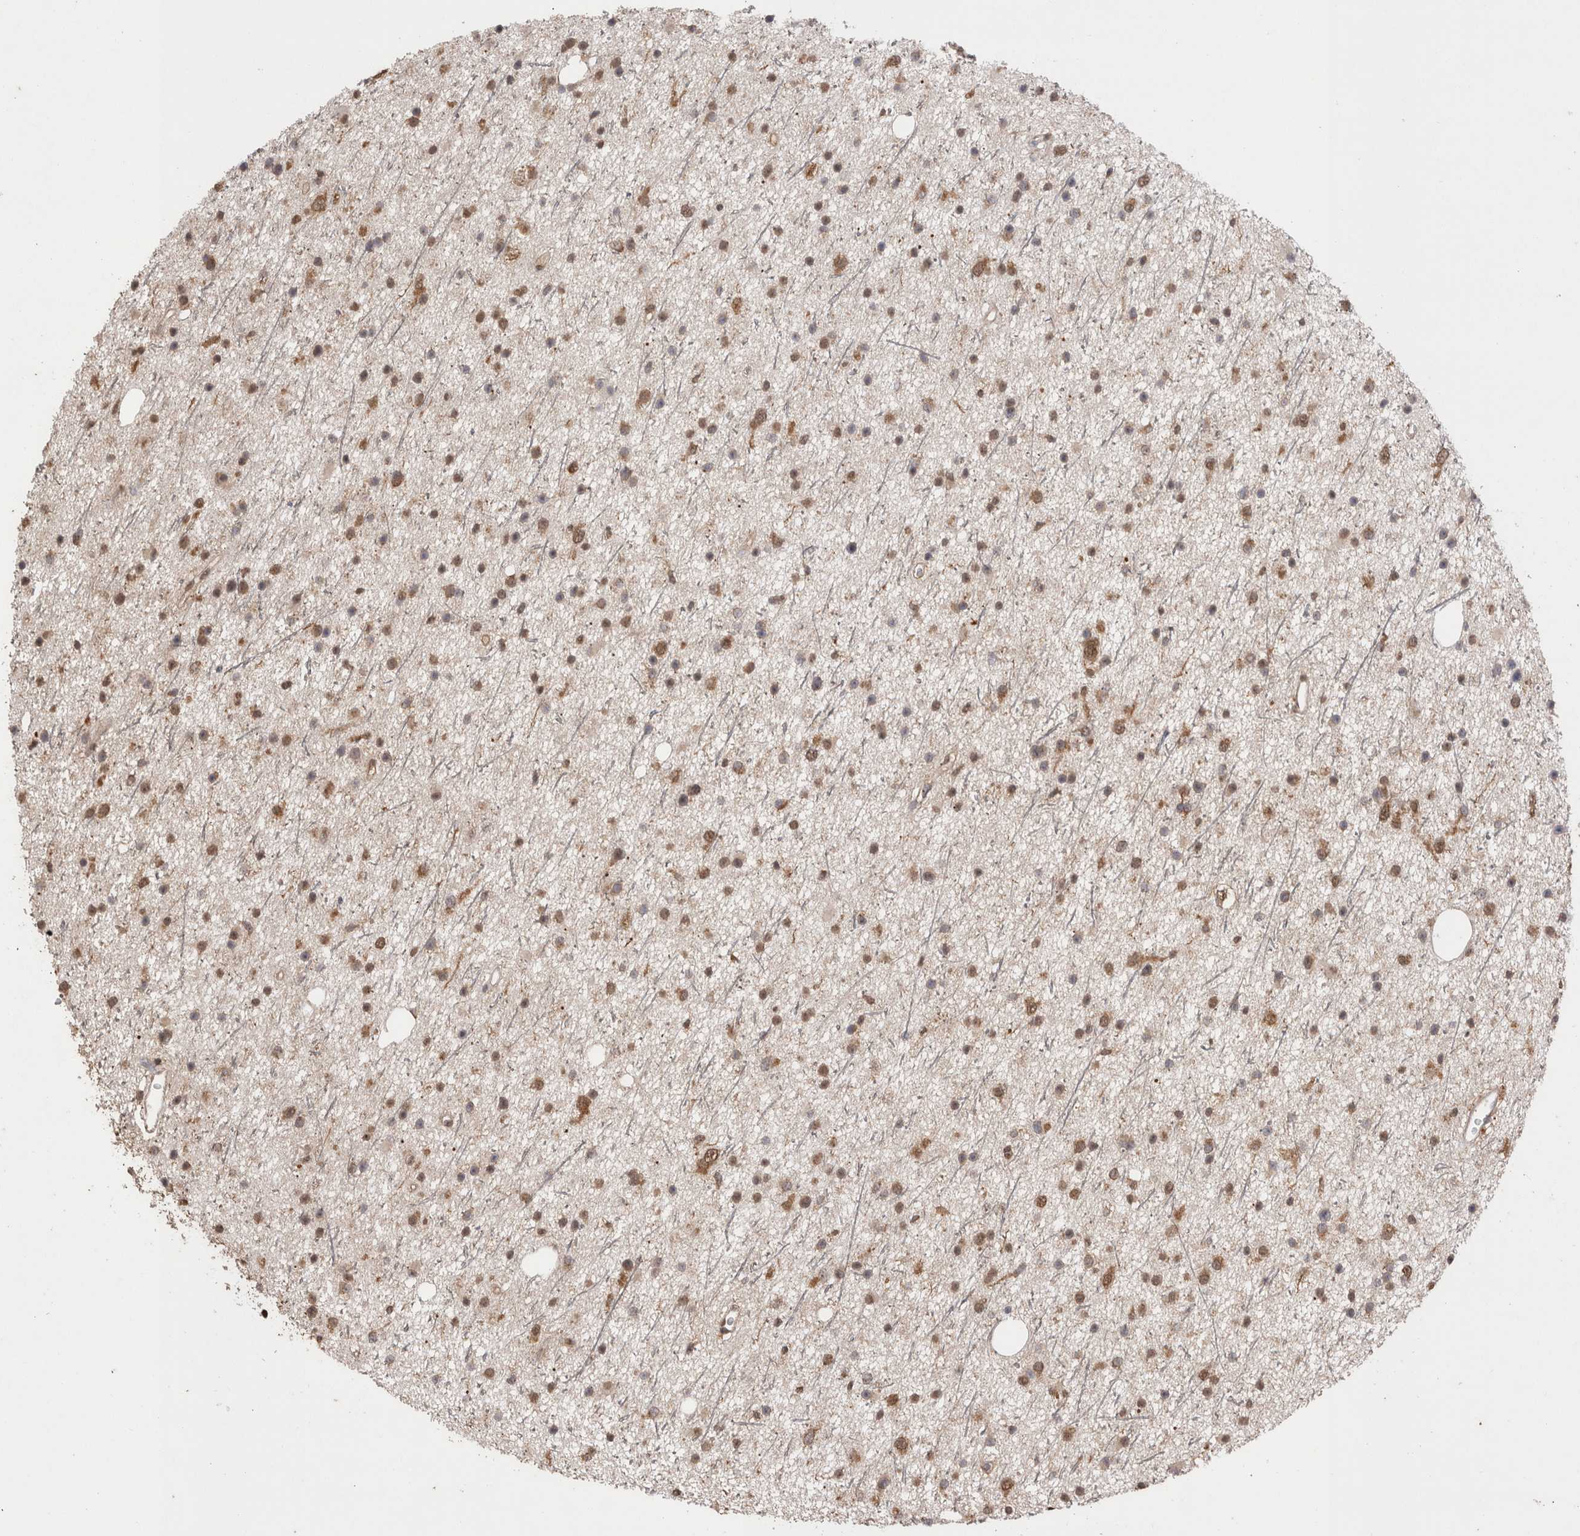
{"staining": {"intensity": "moderate", "quantity": ">75%", "location": "cytoplasmic/membranous,nuclear"}, "tissue": "glioma", "cell_type": "Tumor cells", "image_type": "cancer", "snomed": [{"axis": "morphology", "description": "Glioma, malignant, Low grade"}, {"axis": "topography", "description": "Cerebral cortex"}], "caption": "Human glioma stained with a brown dye reveals moderate cytoplasmic/membranous and nuclear positive staining in approximately >75% of tumor cells.", "gene": "GRK5", "patient": {"sex": "female", "age": 39}}